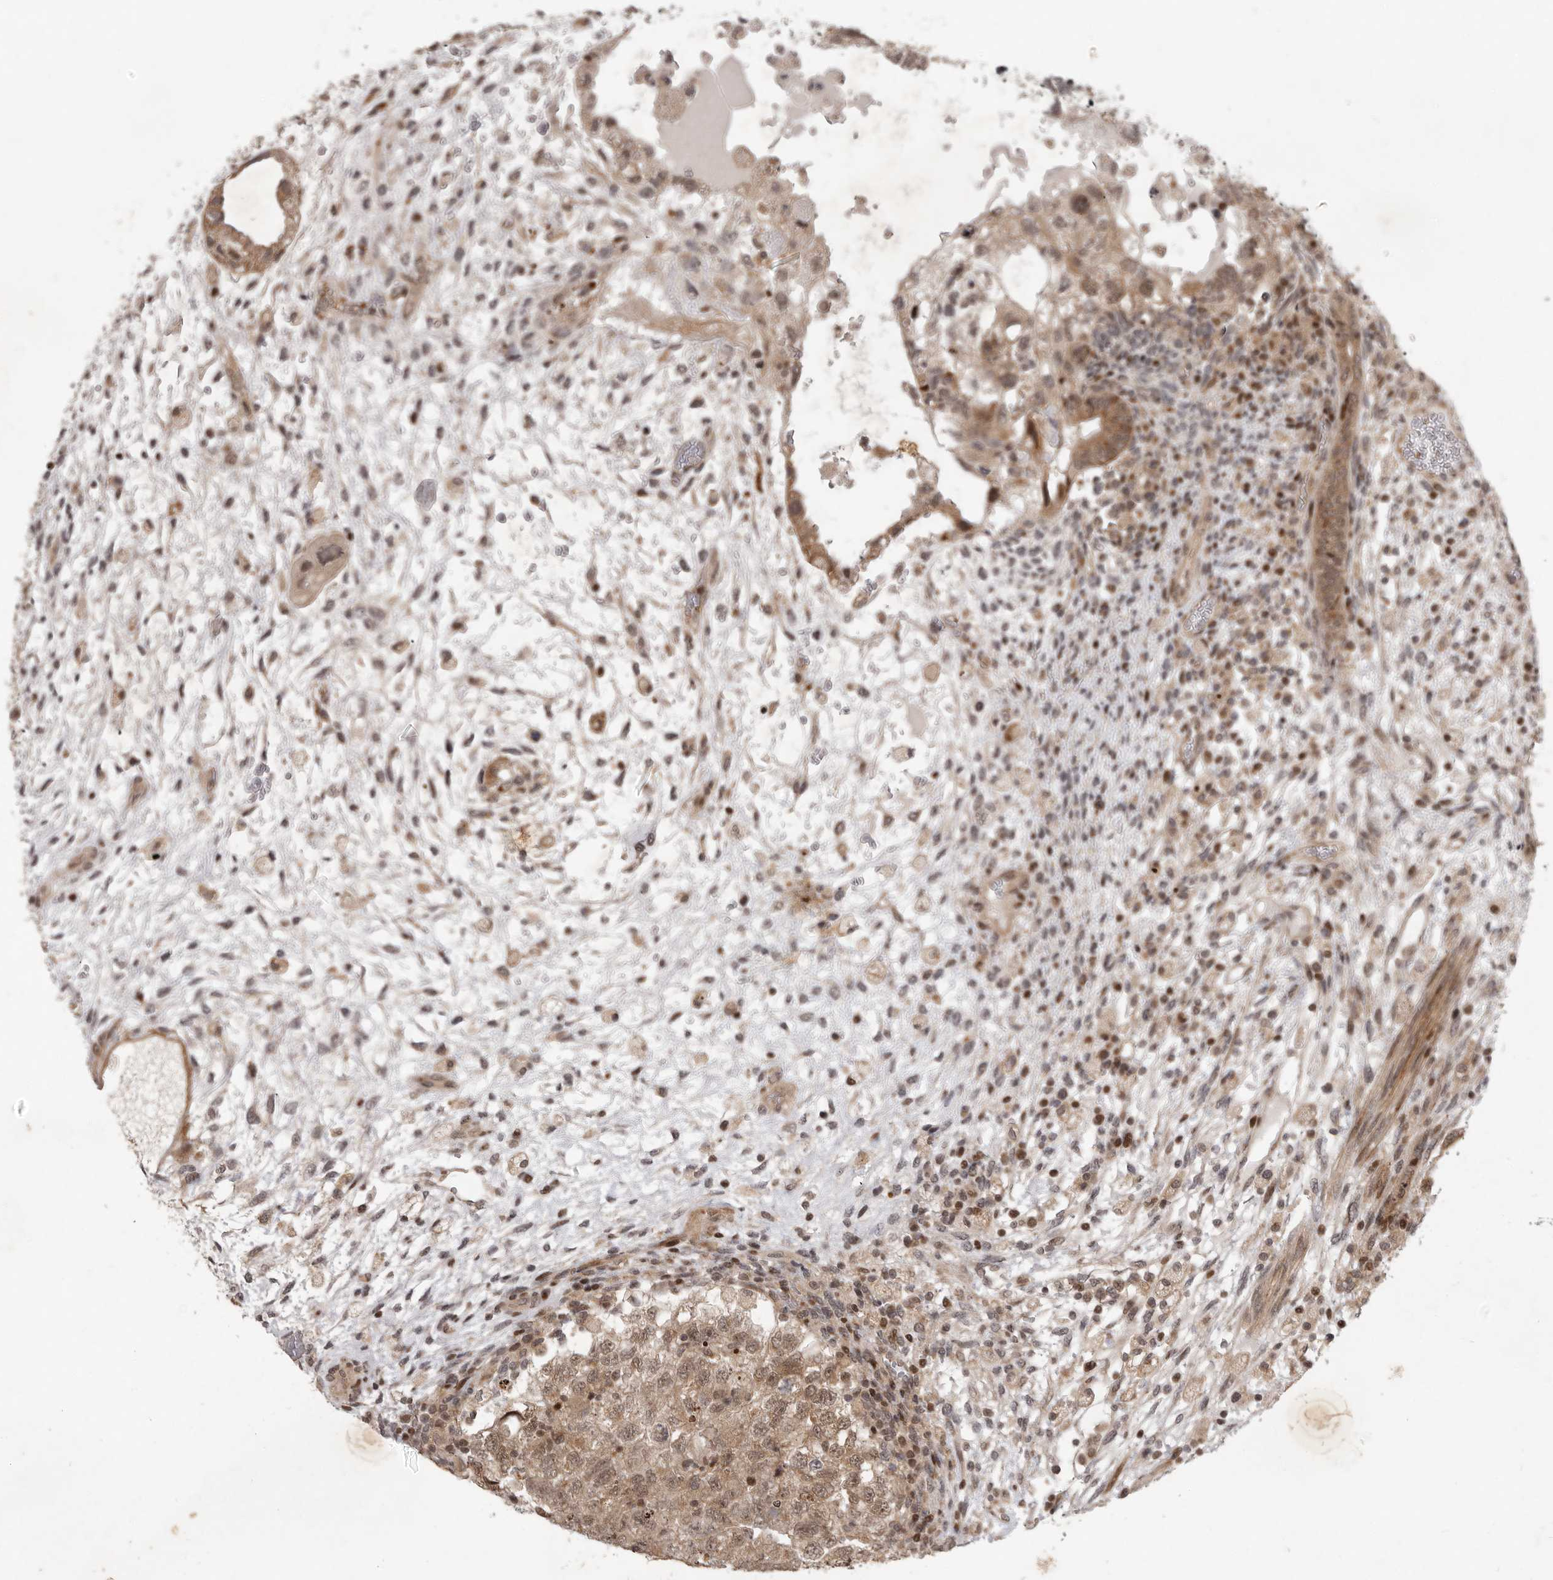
{"staining": {"intensity": "moderate", "quantity": ">75%", "location": "cytoplasmic/membranous,nuclear"}, "tissue": "testis cancer", "cell_type": "Tumor cells", "image_type": "cancer", "snomed": [{"axis": "morphology", "description": "Carcinoma, Embryonal, NOS"}, {"axis": "topography", "description": "Testis"}], "caption": "This is a photomicrograph of immunohistochemistry staining of embryonal carcinoma (testis), which shows moderate expression in the cytoplasmic/membranous and nuclear of tumor cells.", "gene": "RABIF", "patient": {"sex": "male", "age": 36}}